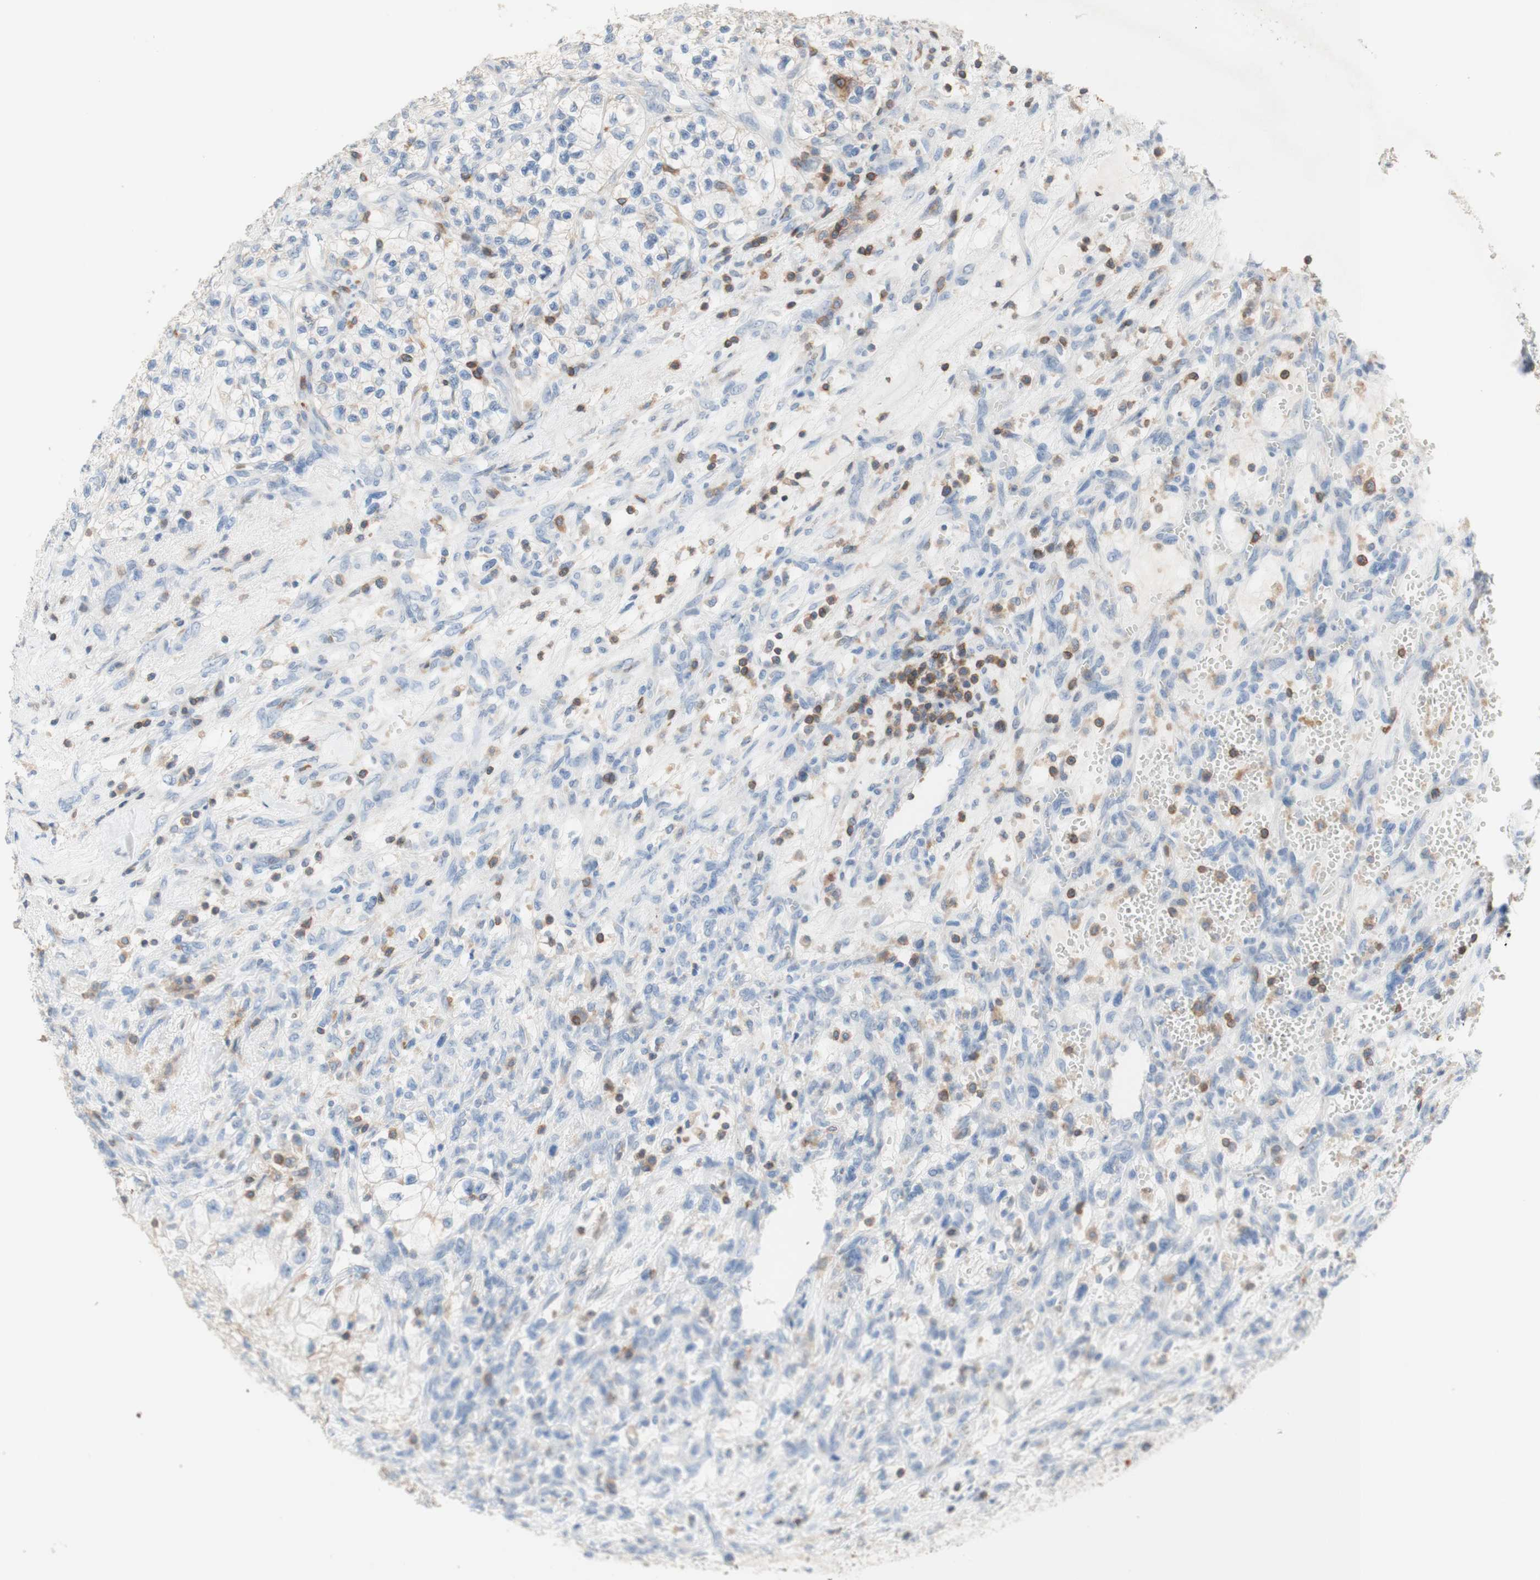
{"staining": {"intensity": "negative", "quantity": "none", "location": "none"}, "tissue": "renal cancer", "cell_type": "Tumor cells", "image_type": "cancer", "snomed": [{"axis": "morphology", "description": "Adenocarcinoma, NOS"}, {"axis": "topography", "description": "Kidney"}], "caption": "Image shows no significant protein expression in tumor cells of adenocarcinoma (renal).", "gene": "SPINK6", "patient": {"sex": "female", "age": 57}}